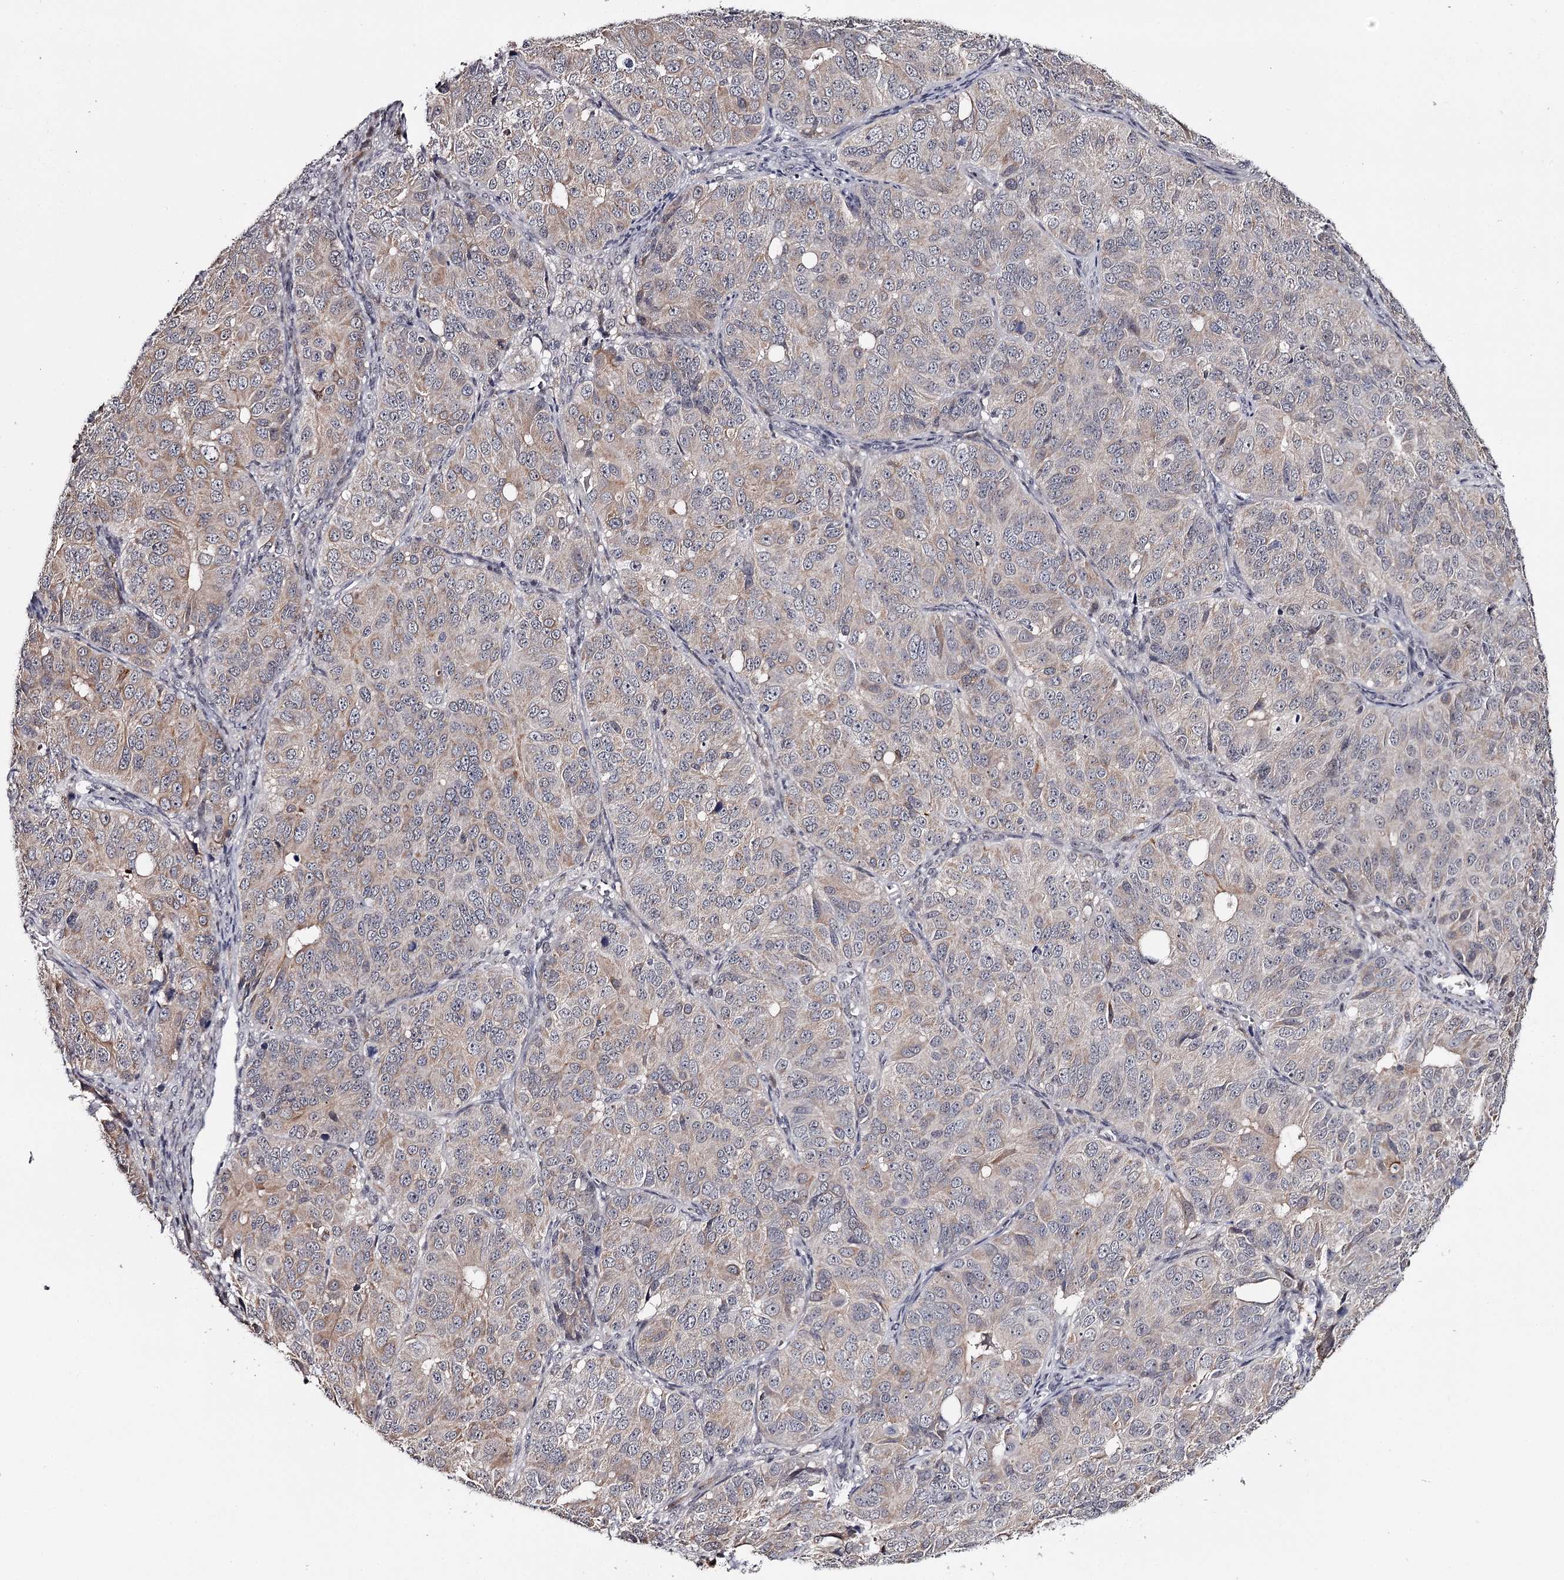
{"staining": {"intensity": "weak", "quantity": "25%-75%", "location": "cytoplasmic/membranous"}, "tissue": "ovarian cancer", "cell_type": "Tumor cells", "image_type": "cancer", "snomed": [{"axis": "morphology", "description": "Carcinoma, endometroid"}, {"axis": "topography", "description": "Ovary"}], "caption": "Human ovarian cancer (endometroid carcinoma) stained with a brown dye reveals weak cytoplasmic/membranous positive positivity in approximately 25%-75% of tumor cells.", "gene": "GTSF1", "patient": {"sex": "female", "age": 51}}